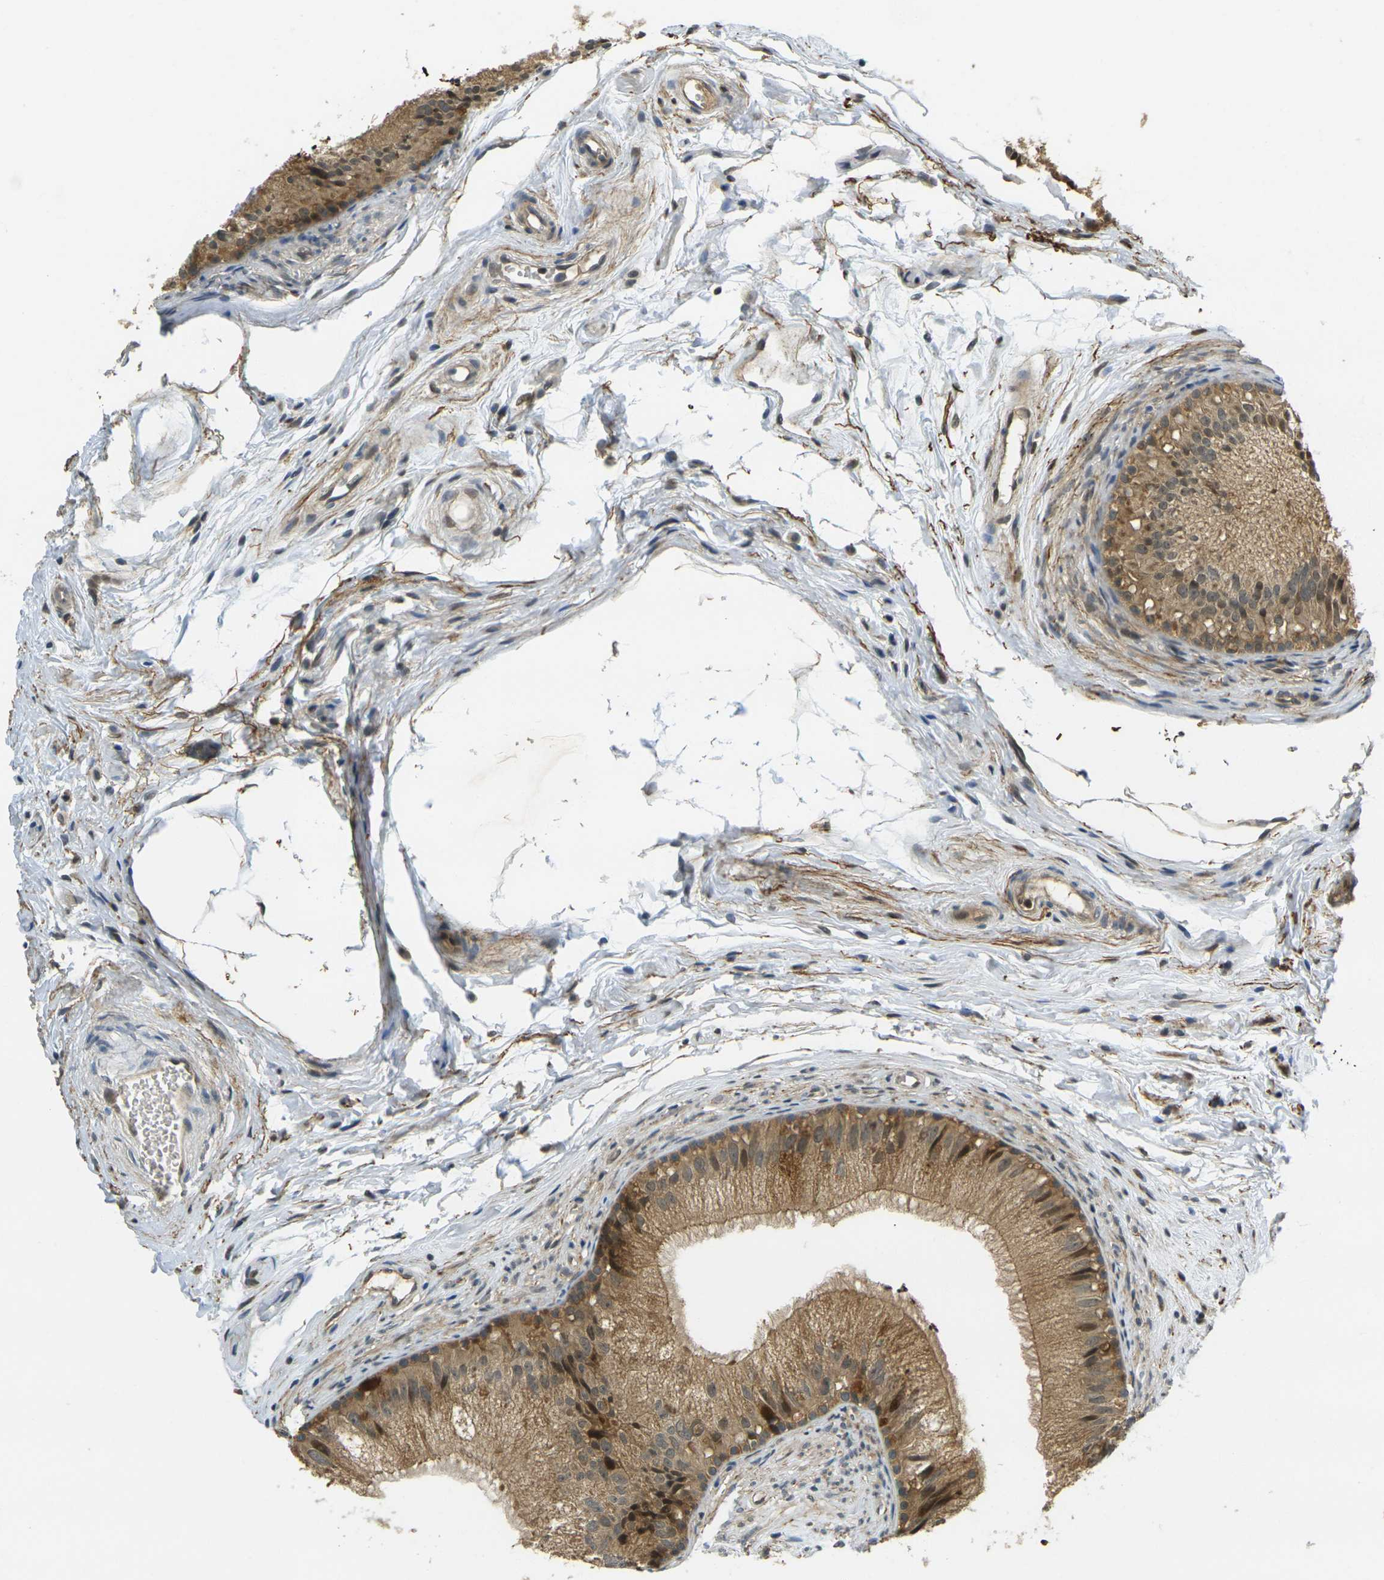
{"staining": {"intensity": "strong", "quantity": ">75%", "location": "cytoplasmic/membranous,nuclear"}, "tissue": "epididymis", "cell_type": "Glandular cells", "image_type": "normal", "snomed": [{"axis": "morphology", "description": "Normal tissue, NOS"}, {"axis": "topography", "description": "Epididymis"}], "caption": "A brown stain labels strong cytoplasmic/membranous,nuclear expression of a protein in glandular cells of normal epididymis. (IHC, brightfield microscopy, high magnification).", "gene": "KLHL8", "patient": {"sex": "male", "age": 56}}